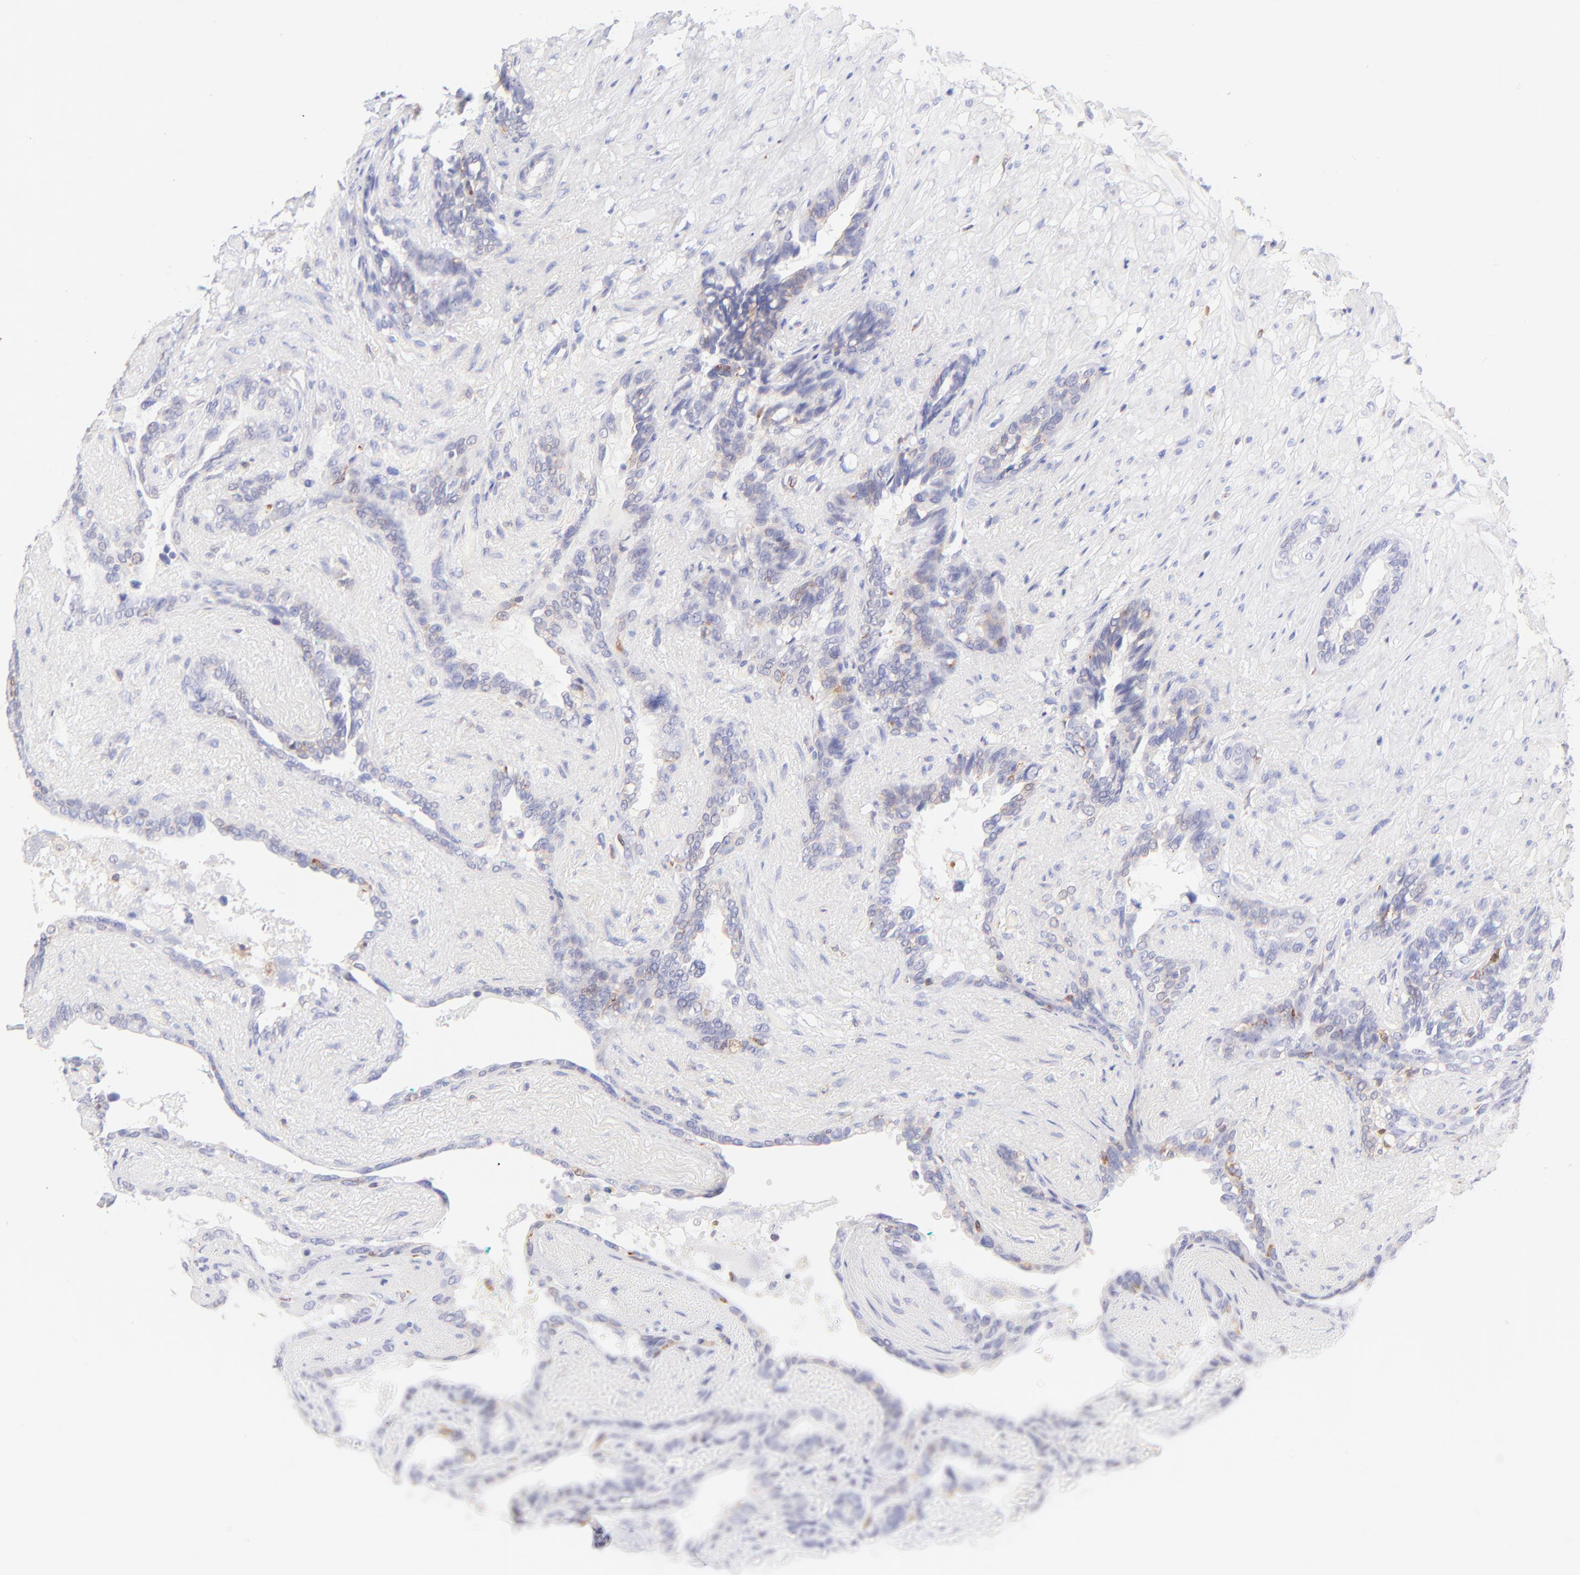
{"staining": {"intensity": "negative", "quantity": "none", "location": "none"}, "tissue": "seminal vesicle", "cell_type": "Glandular cells", "image_type": "normal", "snomed": [{"axis": "morphology", "description": "Normal tissue, NOS"}, {"axis": "topography", "description": "Seminal veicle"}], "caption": "Protein analysis of unremarkable seminal vesicle shows no significant positivity in glandular cells. (DAB immunohistochemistry, high magnification).", "gene": "IRAG2", "patient": {"sex": "male", "age": 61}}